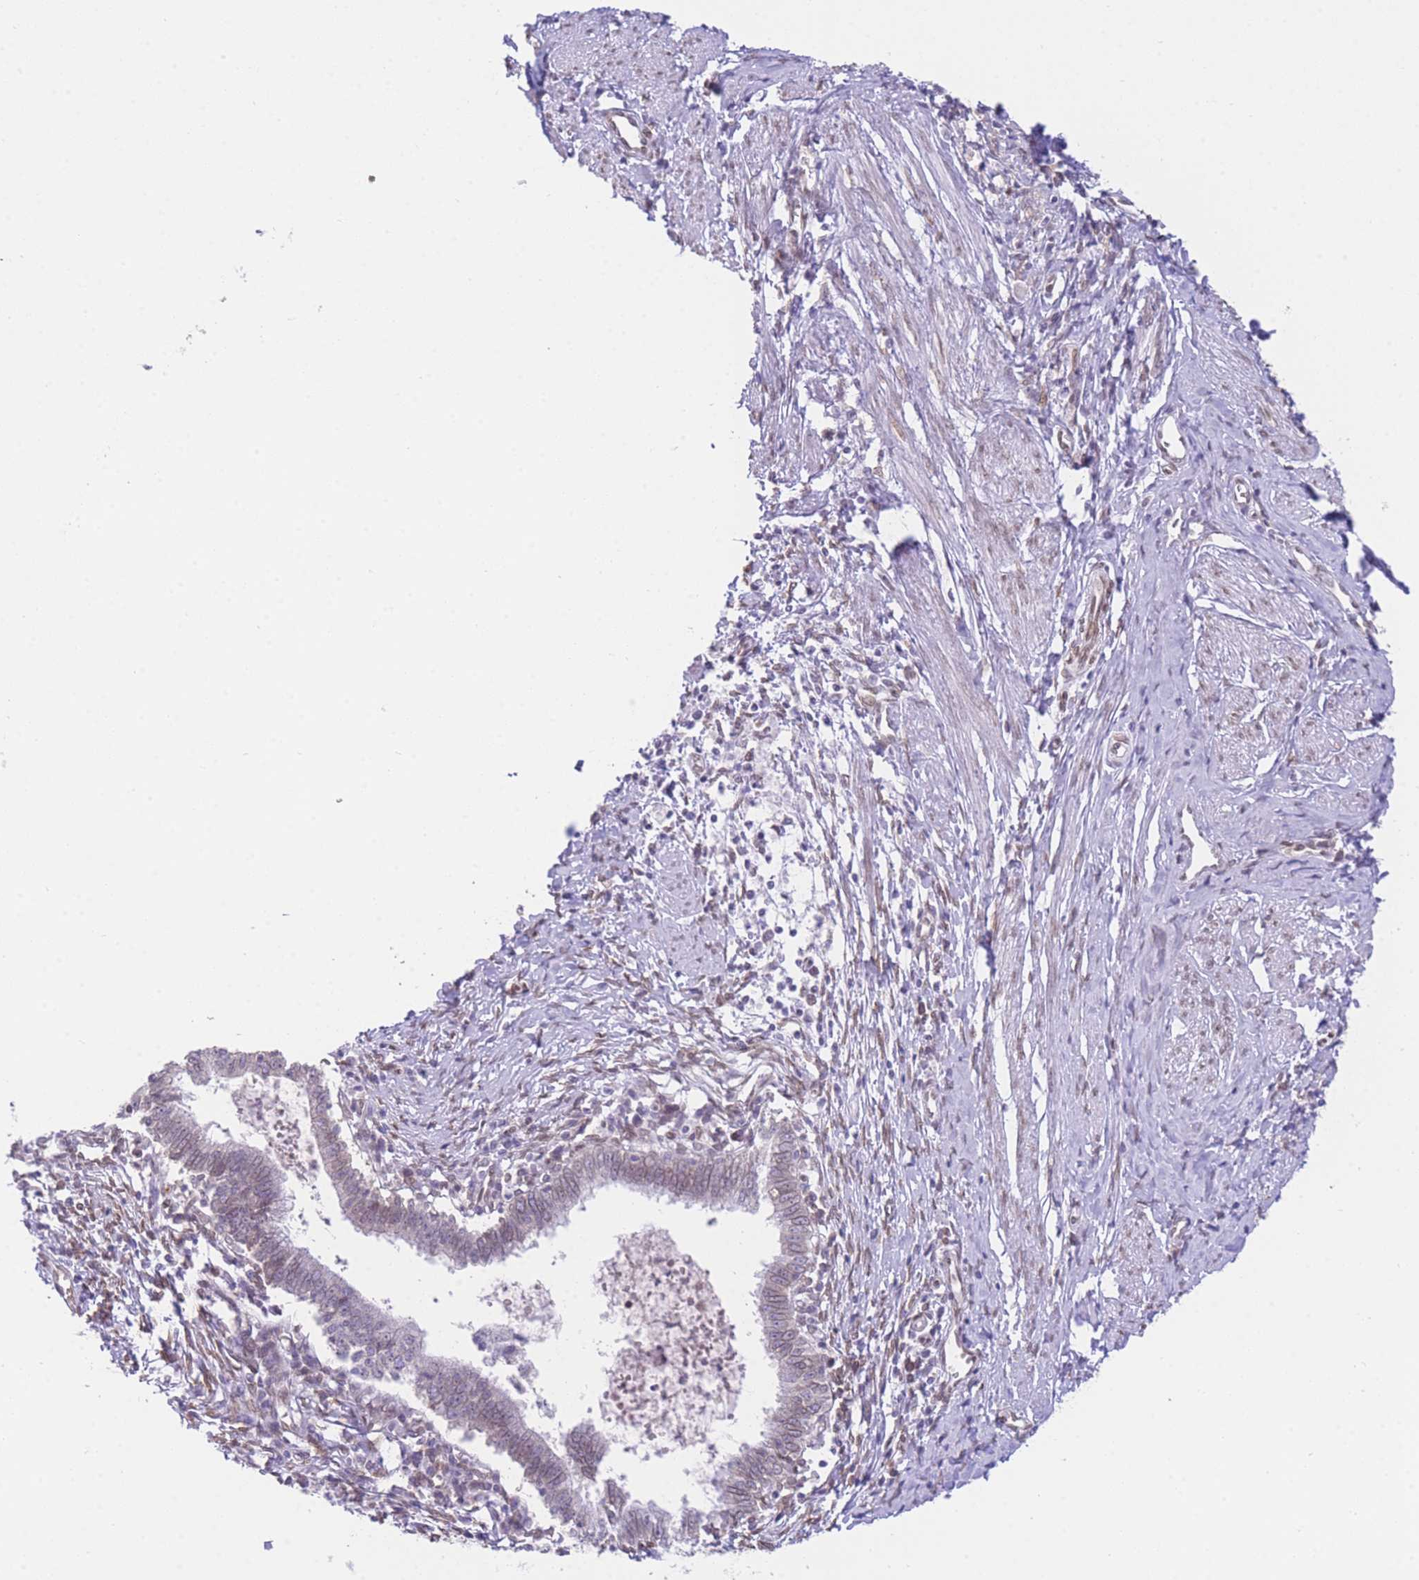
{"staining": {"intensity": "weak", "quantity": "25%-75%", "location": "cytoplasmic/membranous,nuclear"}, "tissue": "cervical cancer", "cell_type": "Tumor cells", "image_type": "cancer", "snomed": [{"axis": "morphology", "description": "Adenocarcinoma, NOS"}, {"axis": "topography", "description": "Cervix"}], "caption": "Cervical cancer was stained to show a protein in brown. There is low levels of weak cytoplasmic/membranous and nuclear expression in approximately 25%-75% of tumor cells. (DAB = brown stain, brightfield microscopy at high magnification).", "gene": "OR10AD1", "patient": {"sex": "female", "age": 36}}